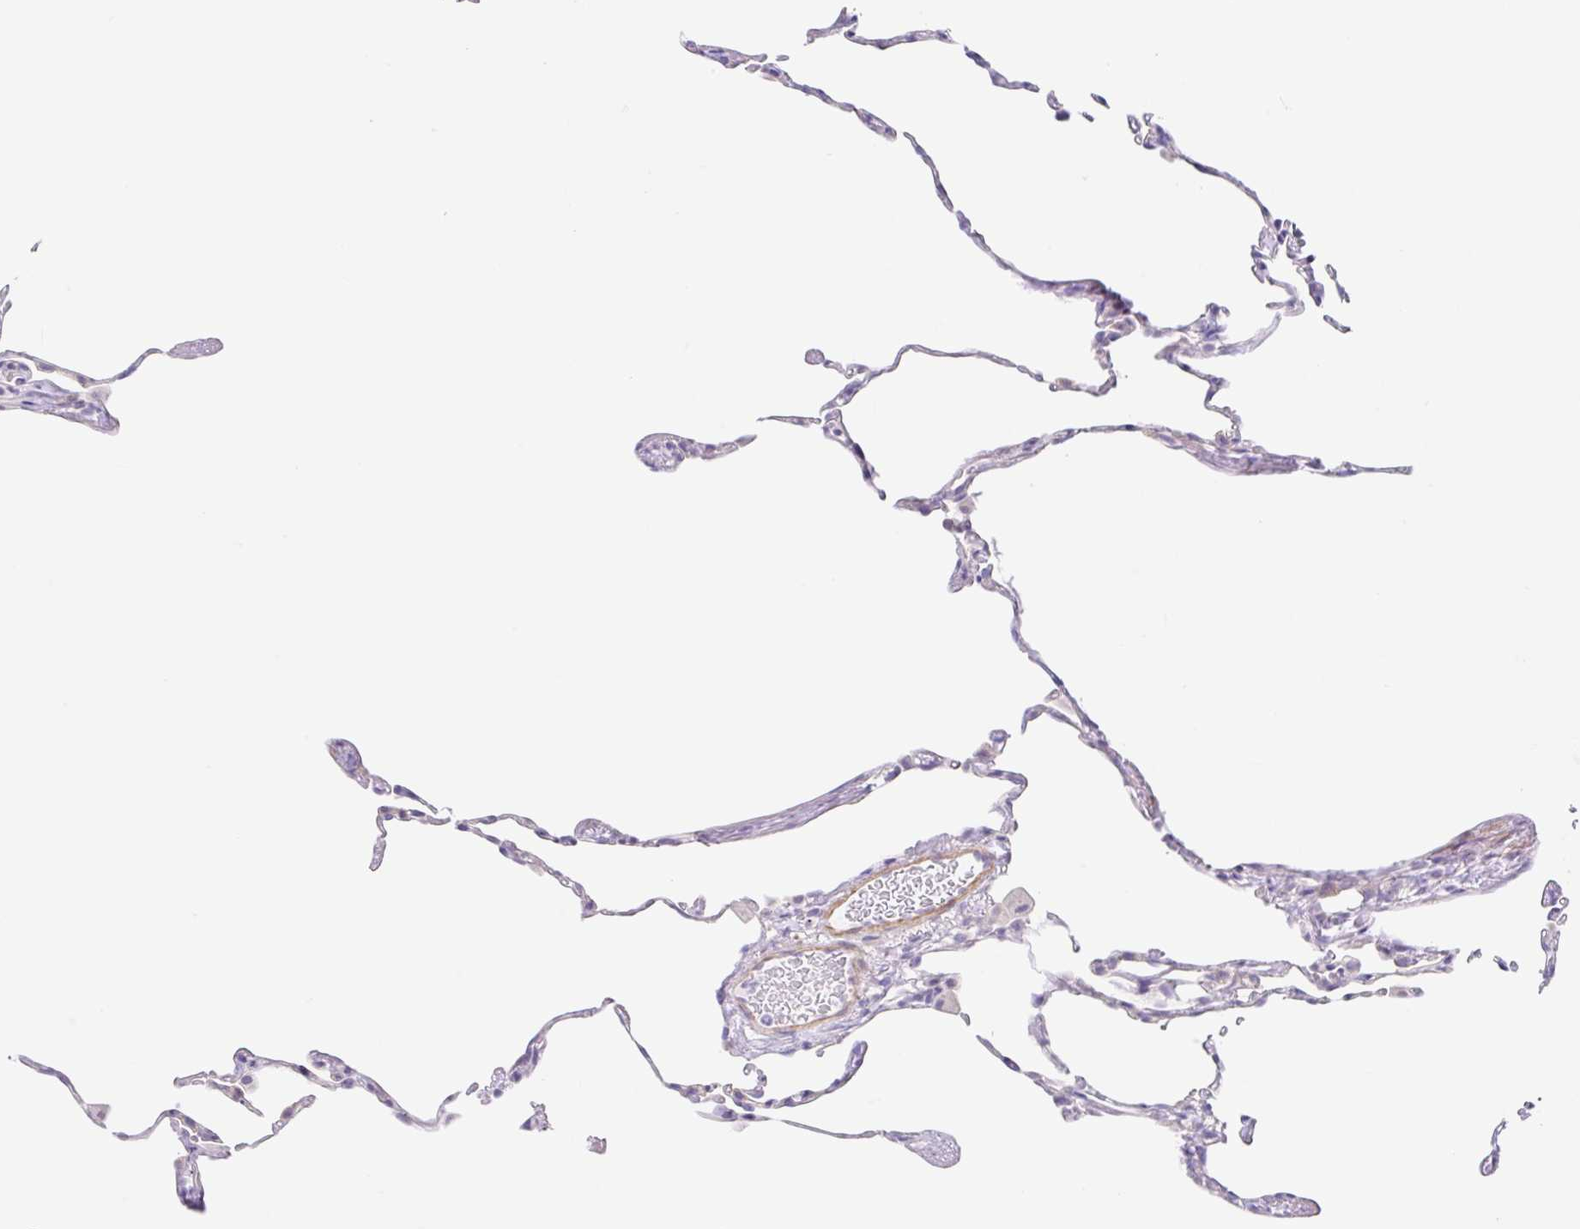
{"staining": {"intensity": "negative", "quantity": "none", "location": "none"}, "tissue": "lung", "cell_type": "Alveolar cells", "image_type": "normal", "snomed": [{"axis": "morphology", "description": "Normal tissue, NOS"}, {"axis": "topography", "description": "Lung"}], "caption": "This is an immunohistochemistry image of benign human lung. There is no staining in alveolar cells.", "gene": "DCAF17", "patient": {"sex": "female", "age": 57}}